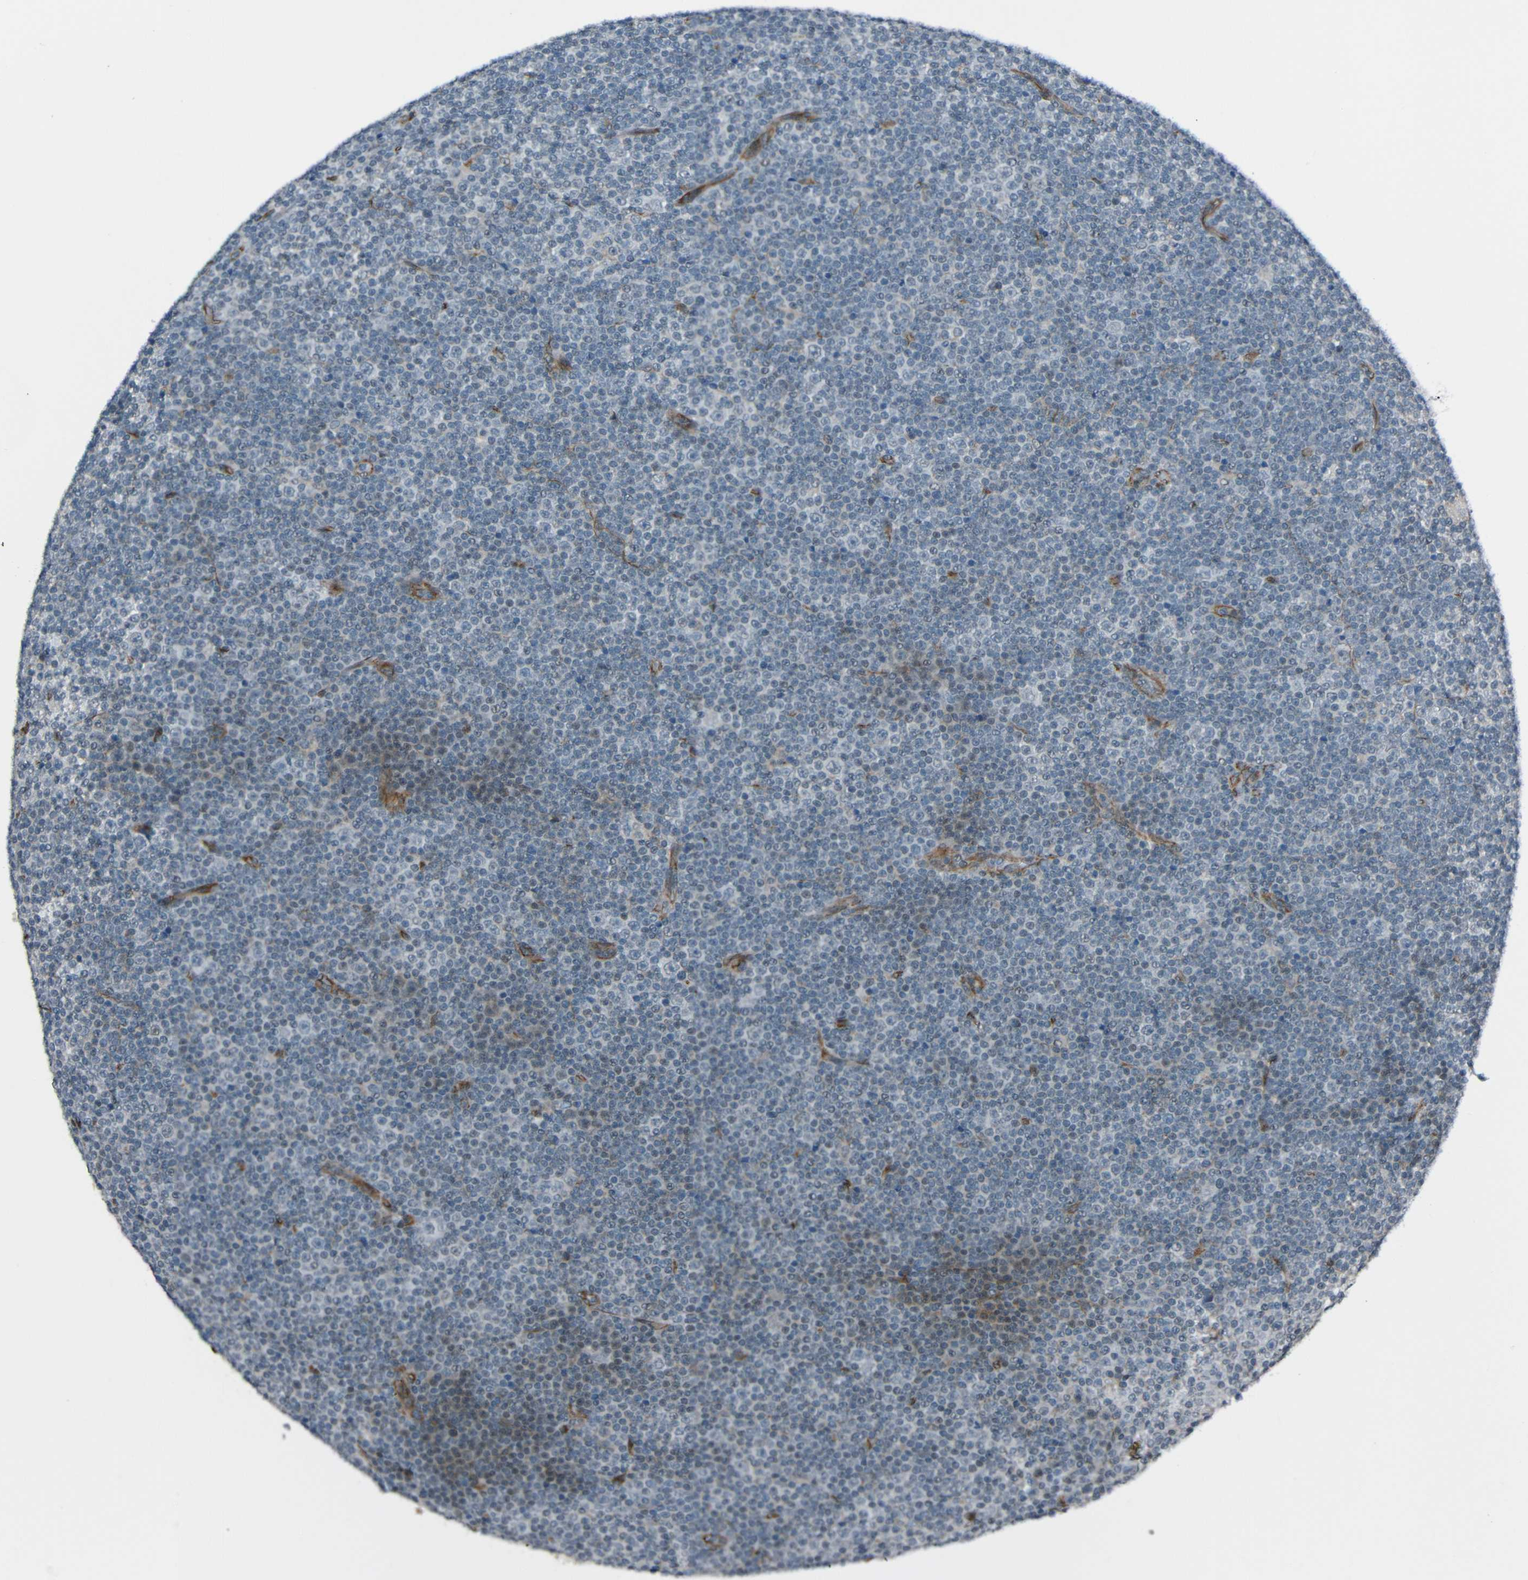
{"staining": {"intensity": "negative", "quantity": "none", "location": "none"}, "tissue": "lymphoma", "cell_type": "Tumor cells", "image_type": "cancer", "snomed": [{"axis": "morphology", "description": "Malignant lymphoma, non-Hodgkin's type, Low grade"}, {"axis": "topography", "description": "Lymph node"}], "caption": "High magnification brightfield microscopy of low-grade malignant lymphoma, non-Hodgkin's type stained with DAB (3,3'-diaminobenzidine) (brown) and counterstained with hematoxylin (blue): tumor cells show no significant positivity.", "gene": "LGR5", "patient": {"sex": "female", "age": 67}}